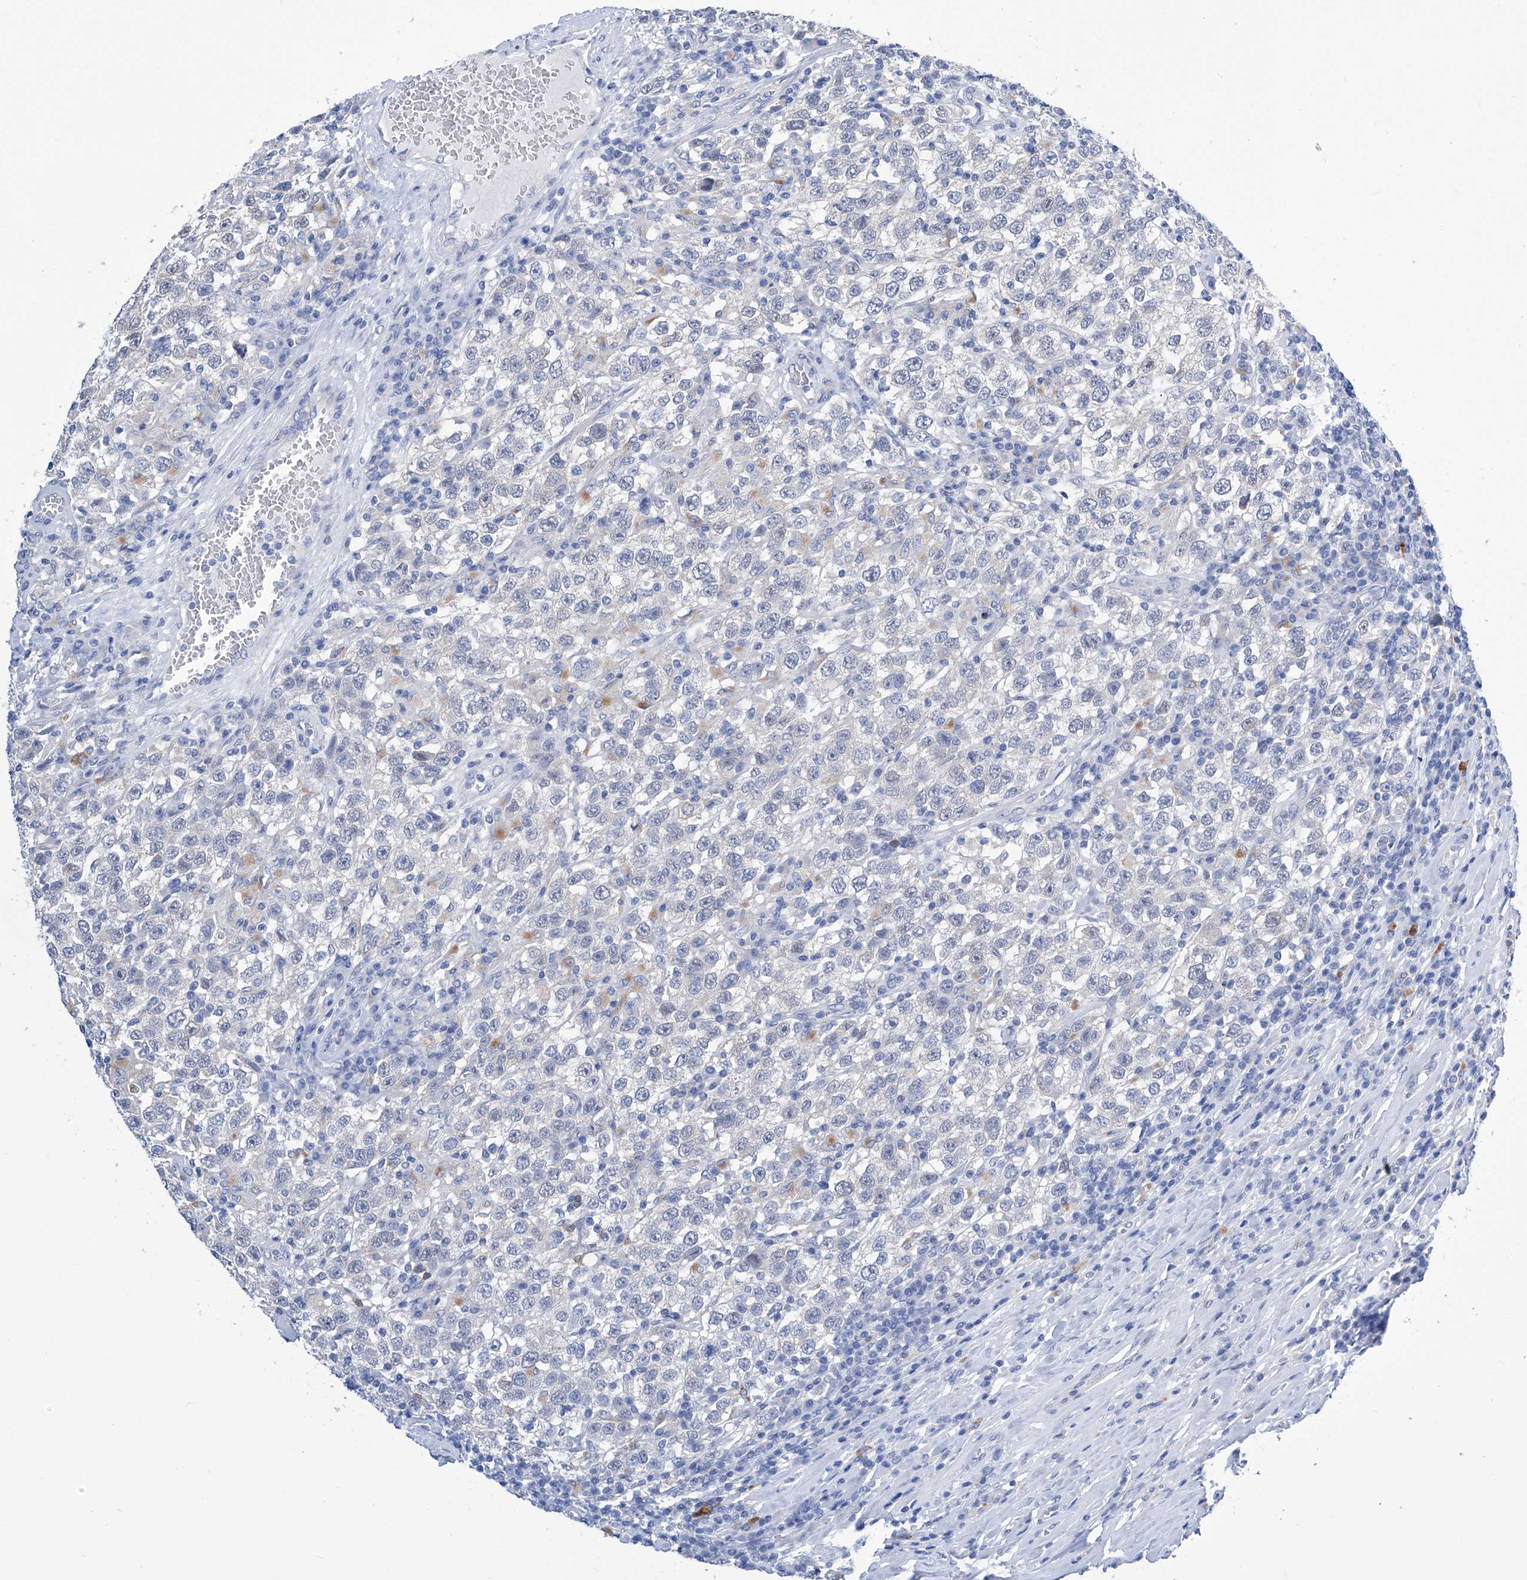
{"staining": {"intensity": "negative", "quantity": "none", "location": "none"}, "tissue": "testis cancer", "cell_type": "Tumor cells", "image_type": "cancer", "snomed": [{"axis": "morphology", "description": "Seminoma, NOS"}, {"axis": "topography", "description": "Testis"}], "caption": "A histopathology image of testis cancer (seminoma) stained for a protein exhibits no brown staining in tumor cells.", "gene": "IMPA2", "patient": {"sex": "male", "age": 41}}